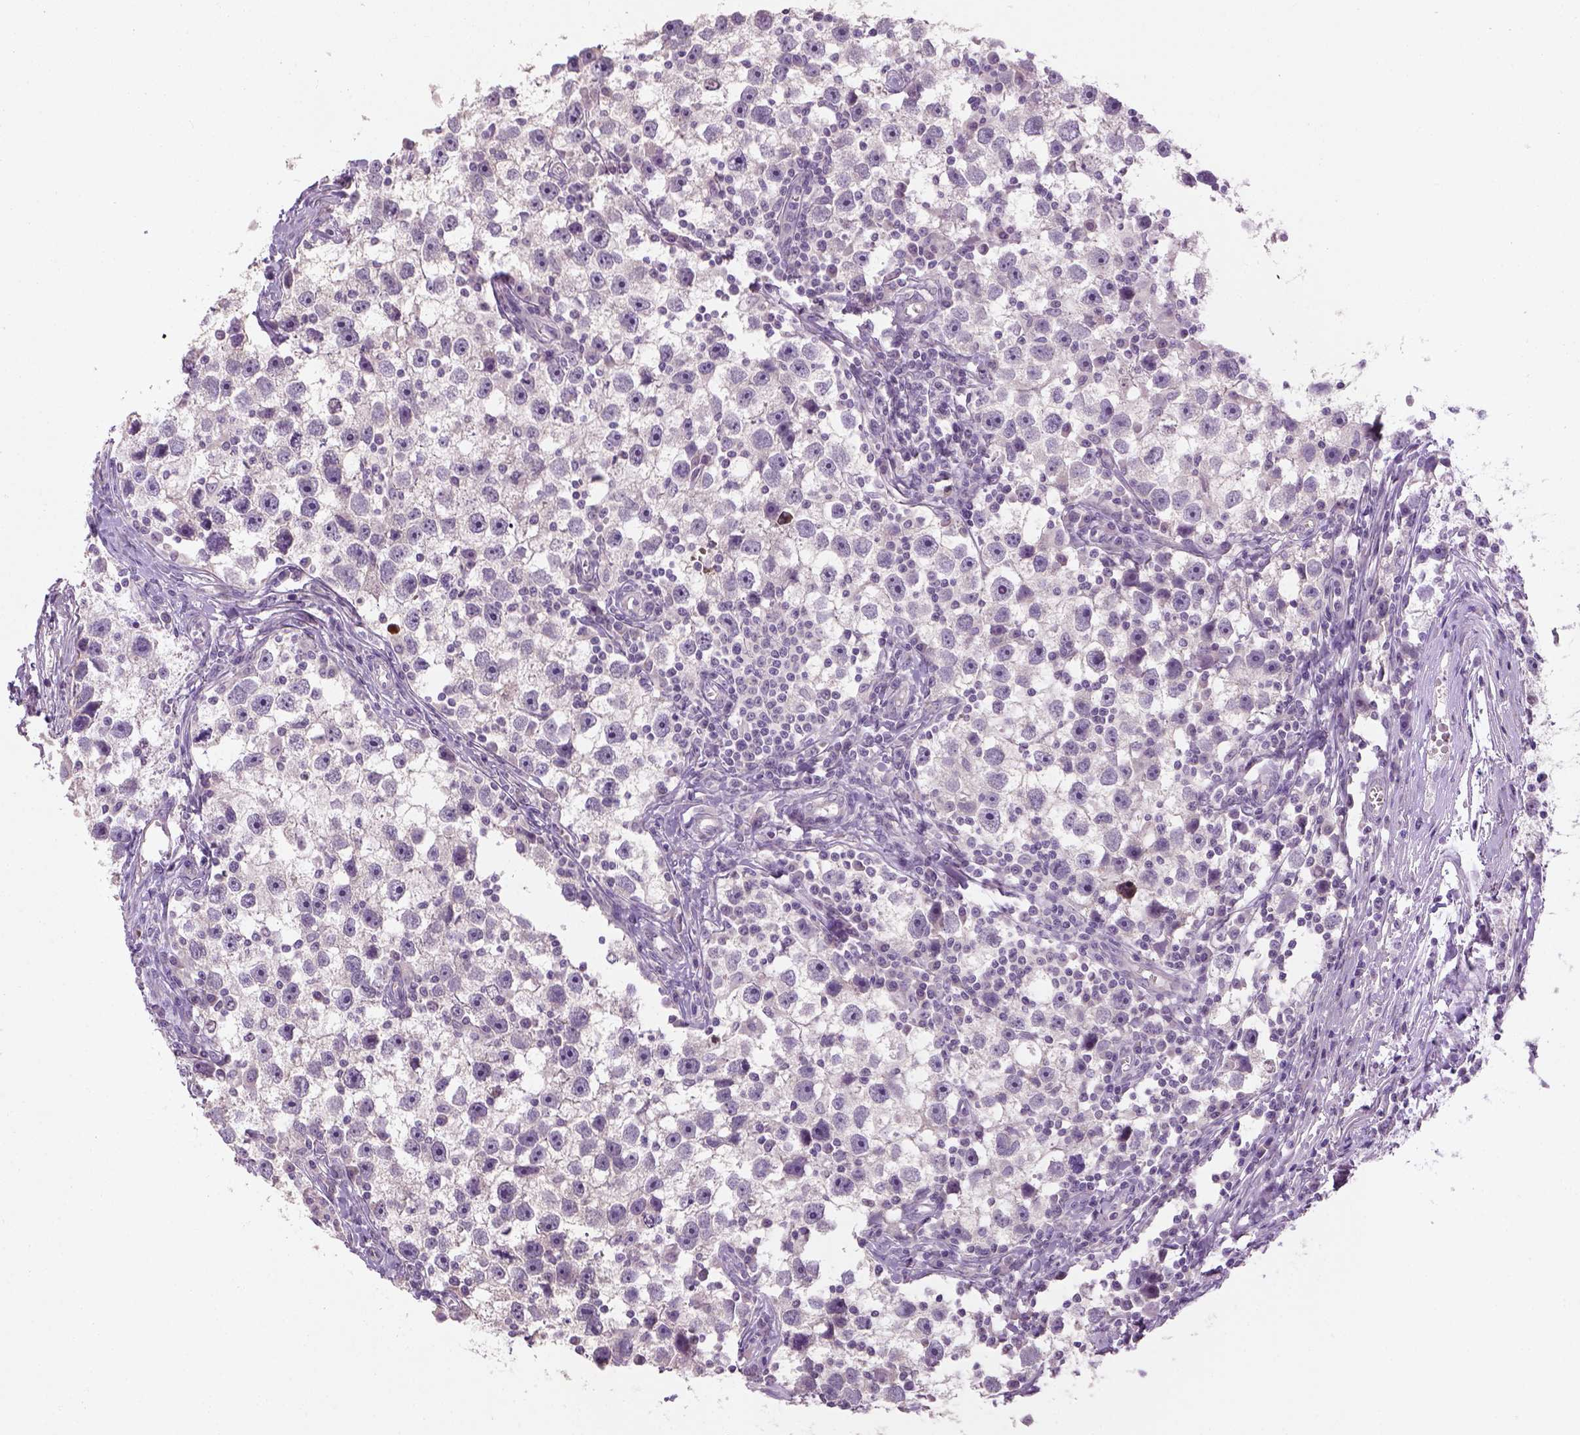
{"staining": {"intensity": "negative", "quantity": "none", "location": "none"}, "tissue": "testis cancer", "cell_type": "Tumor cells", "image_type": "cancer", "snomed": [{"axis": "morphology", "description": "Seminoma, NOS"}, {"axis": "topography", "description": "Testis"}], "caption": "DAB immunohistochemical staining of human testis seminoma shows no significant staining in tumor cells.", "gene": "NUDT6", "patient": {"sex": "male", "age": 30}}